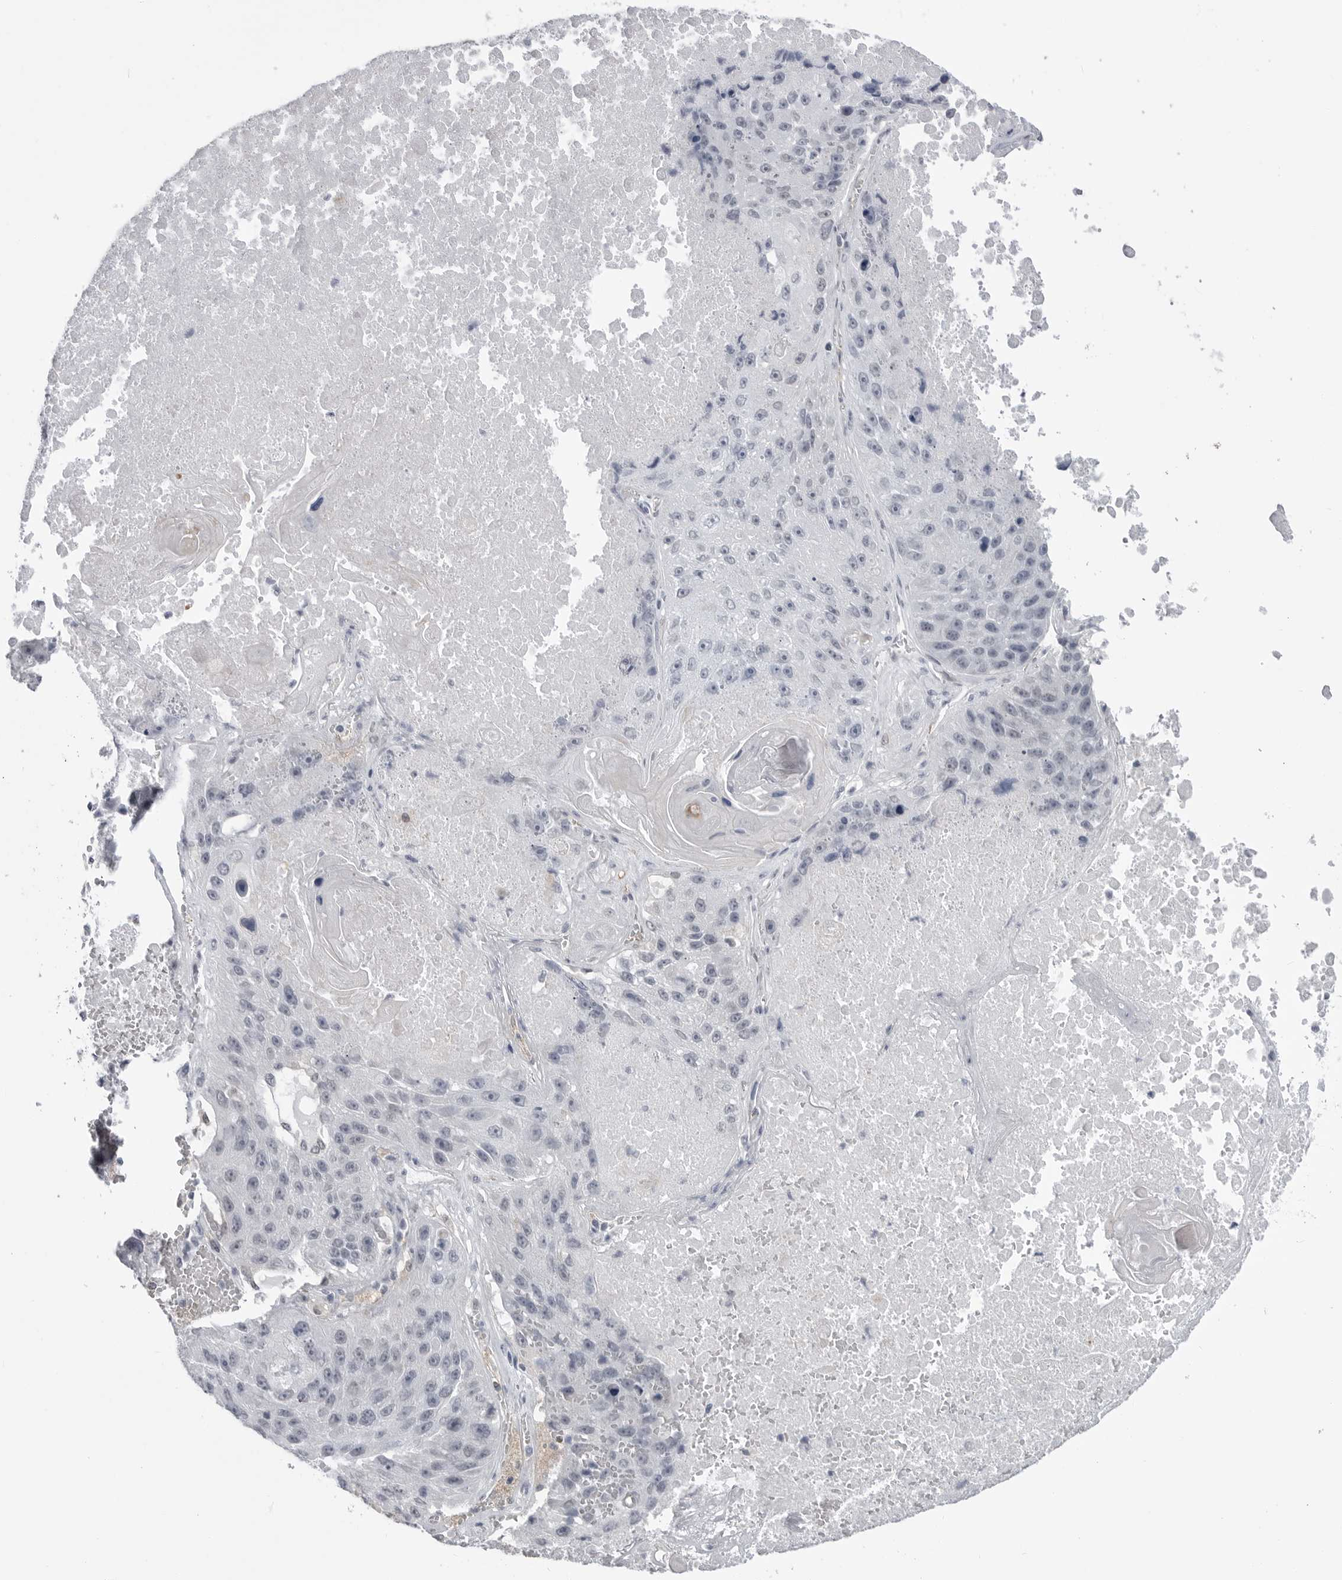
{"staining": {"intensity": "negative", "quantity": "none", "location": "none"}, "tissue": "lung cancer", "cell_type": "Tumor cells", "image_type": "cancer", "snomed": [{"axis": "morphology", "description": "Squamous cell carcinoma, NOS"}, {"axis": "topography", "description": "Lung"}], "caption": "The immunohistochemistry (IHC) micrograph has no significant staining in tumor cells of lung cancer (squamous cell carcinoma) tissue.", "gene": "PNPO", "patient": {"sex": "male", "age": 61}}